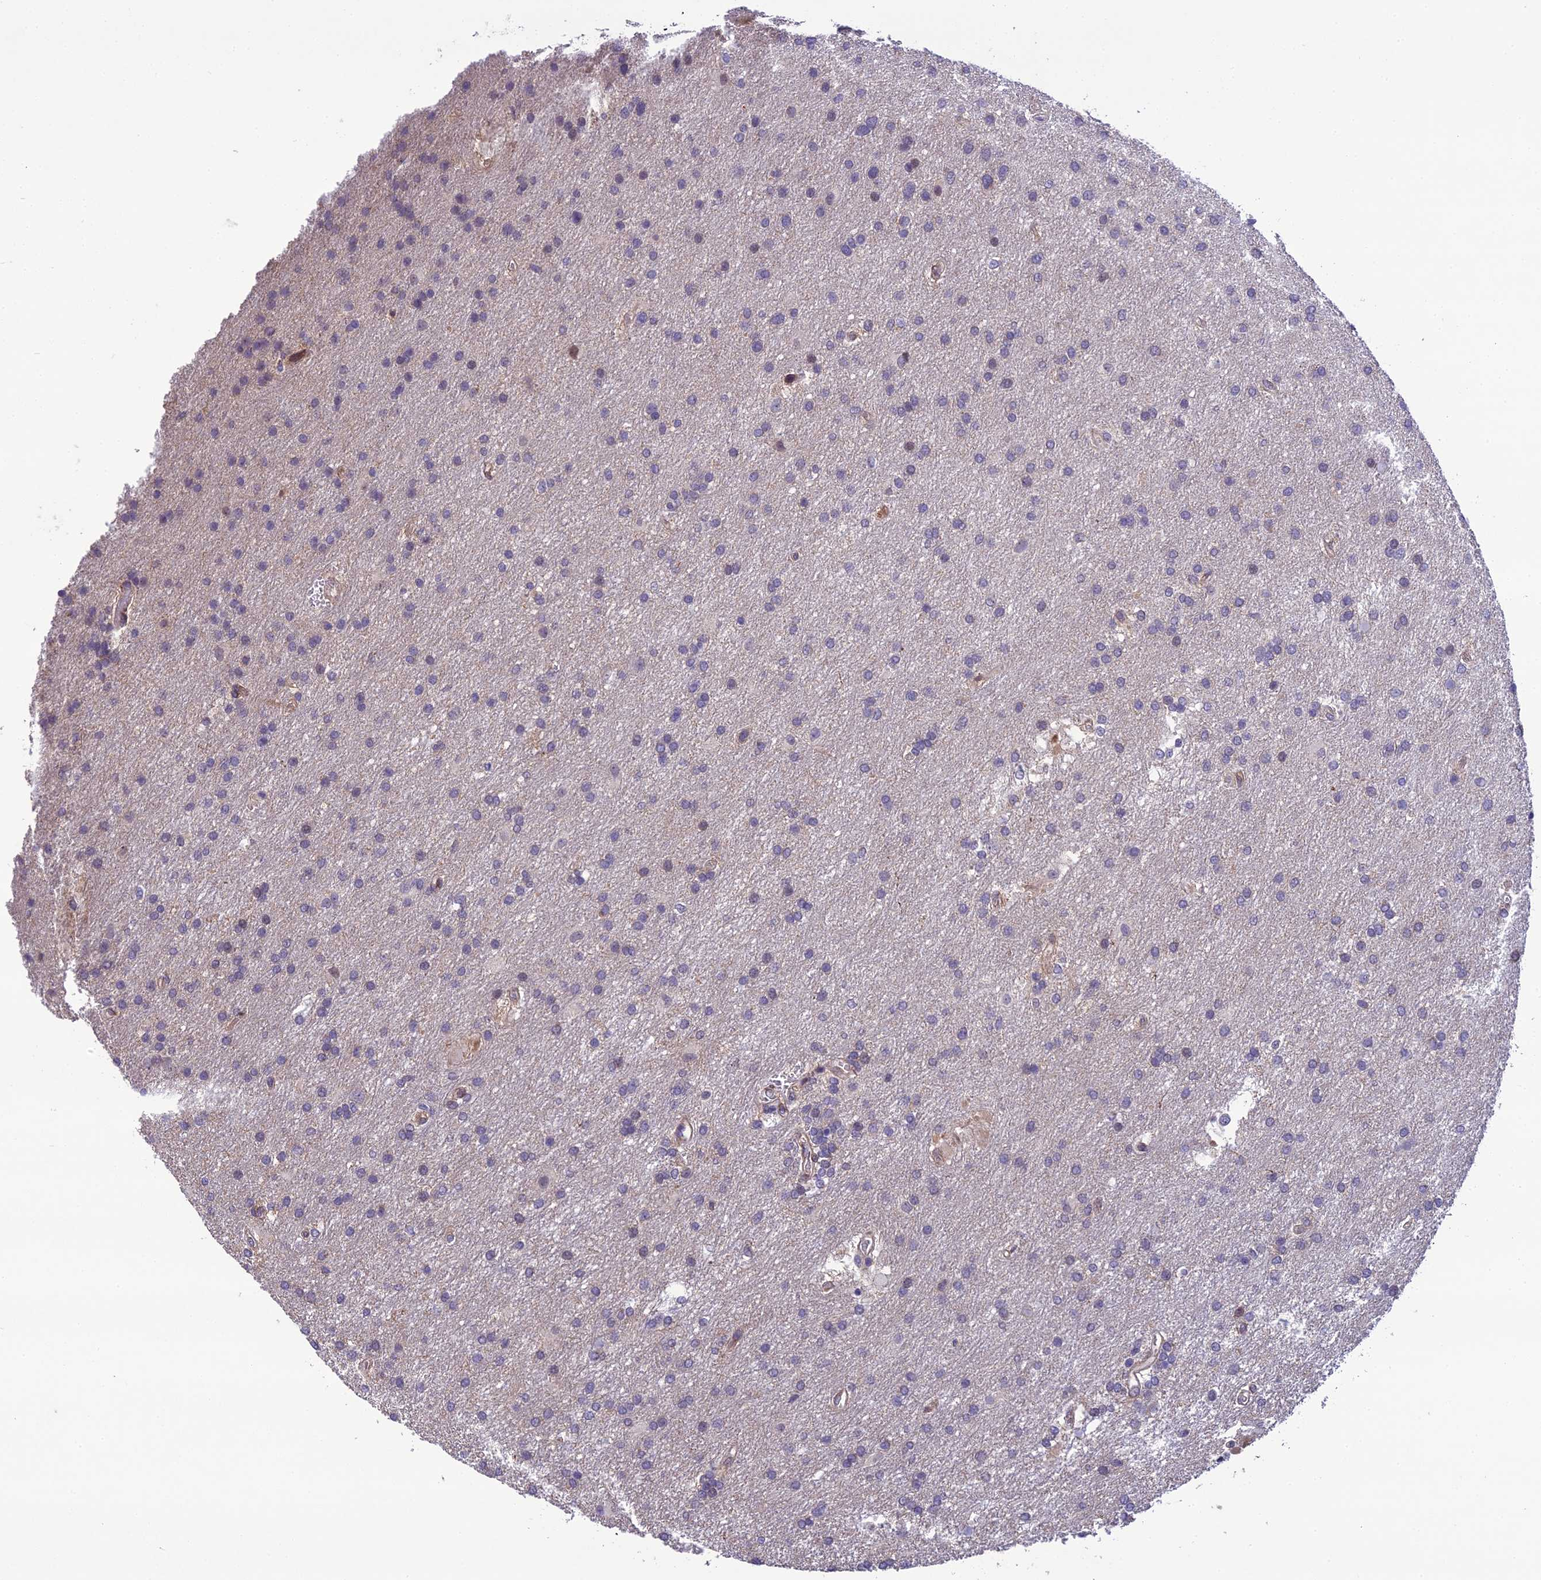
{"staining": {"intensity": "negative", "quantity": "none", "location": "none"}, "tissue": "glioma", "cell_type": "Tumor cells", "image_type": "cancer", "snomed": [{"axis": "morphology", "description": "Glioma, malignant, Low grade"}, {"axis": "topography", "description": "Brain"}], "caption": "There is no significant expression in tumor cells of glioma. The staining is performed using DAB brown chromogen with nuclei counter-stained in using hematoxylin.", "gene": "NODAL", "patient": {"sex": "male", "age": 66}}